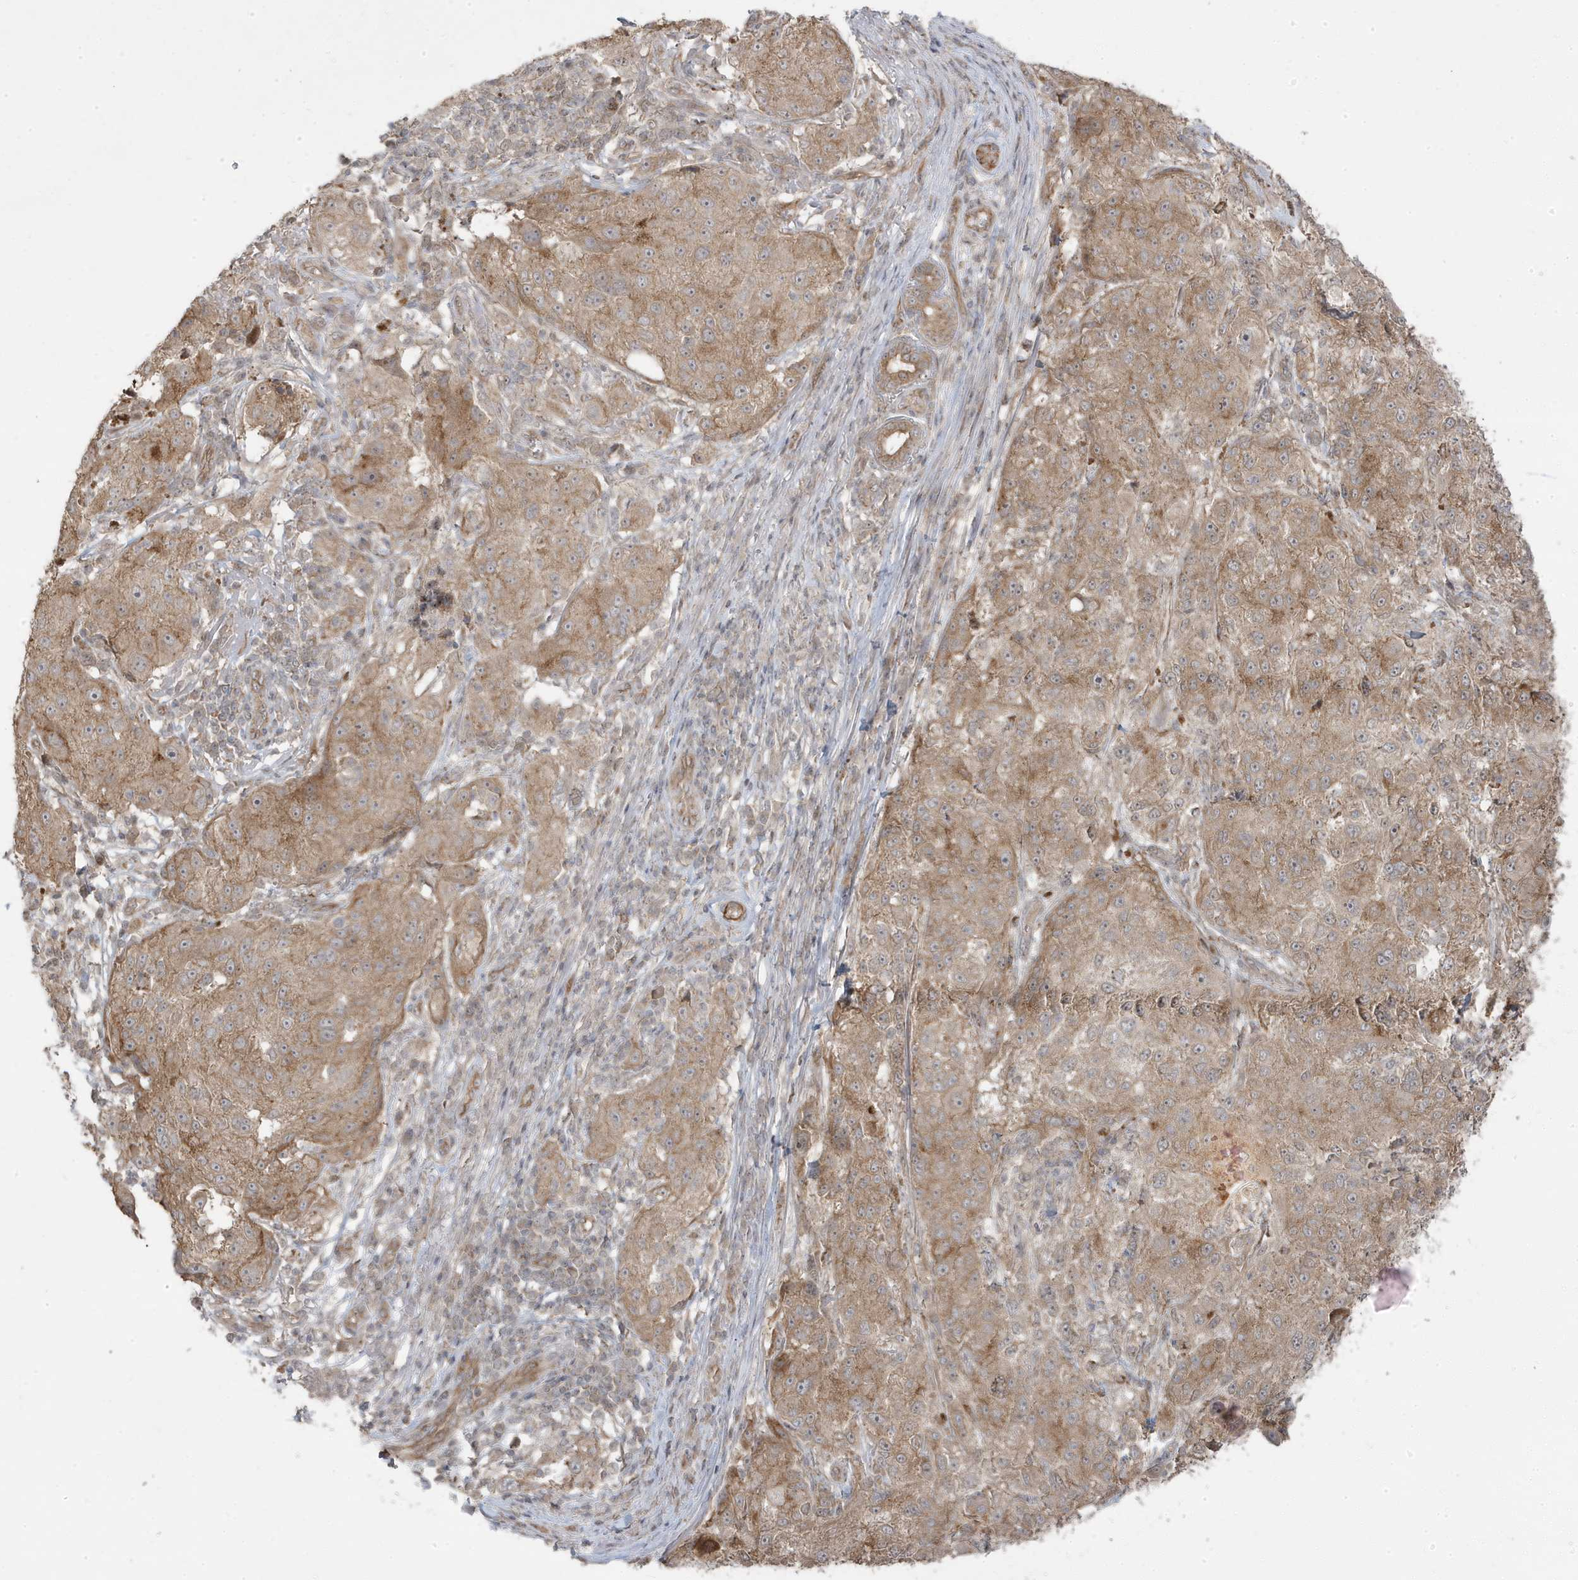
{"staining": {"intensity": "moderate", "quantity": ">75%", "location": "cytoplasmic/membranous"}, "tissue": "melanoma", "cell_type": "Tumor cells", "image_type": "cancer", "snomed": [{"axis": "morphology", "description": "Necrosis, NOS"}, {"axis": "morphology", "description": "Malignant melanoma, NOS"}, {"axis": "topography", "description": "Skin"}], "caption": "The image reveals staining of melanoma, revealing moderate cytoplasmic/membranous protein staining (brown color) within tumor cells. (DAB (3,3'-diaminobenzidine) = brown stain, brightfield microscopy at high magnification).", "gene": "DNAJC12", "patient": {"sex": "female", "age": 87}}